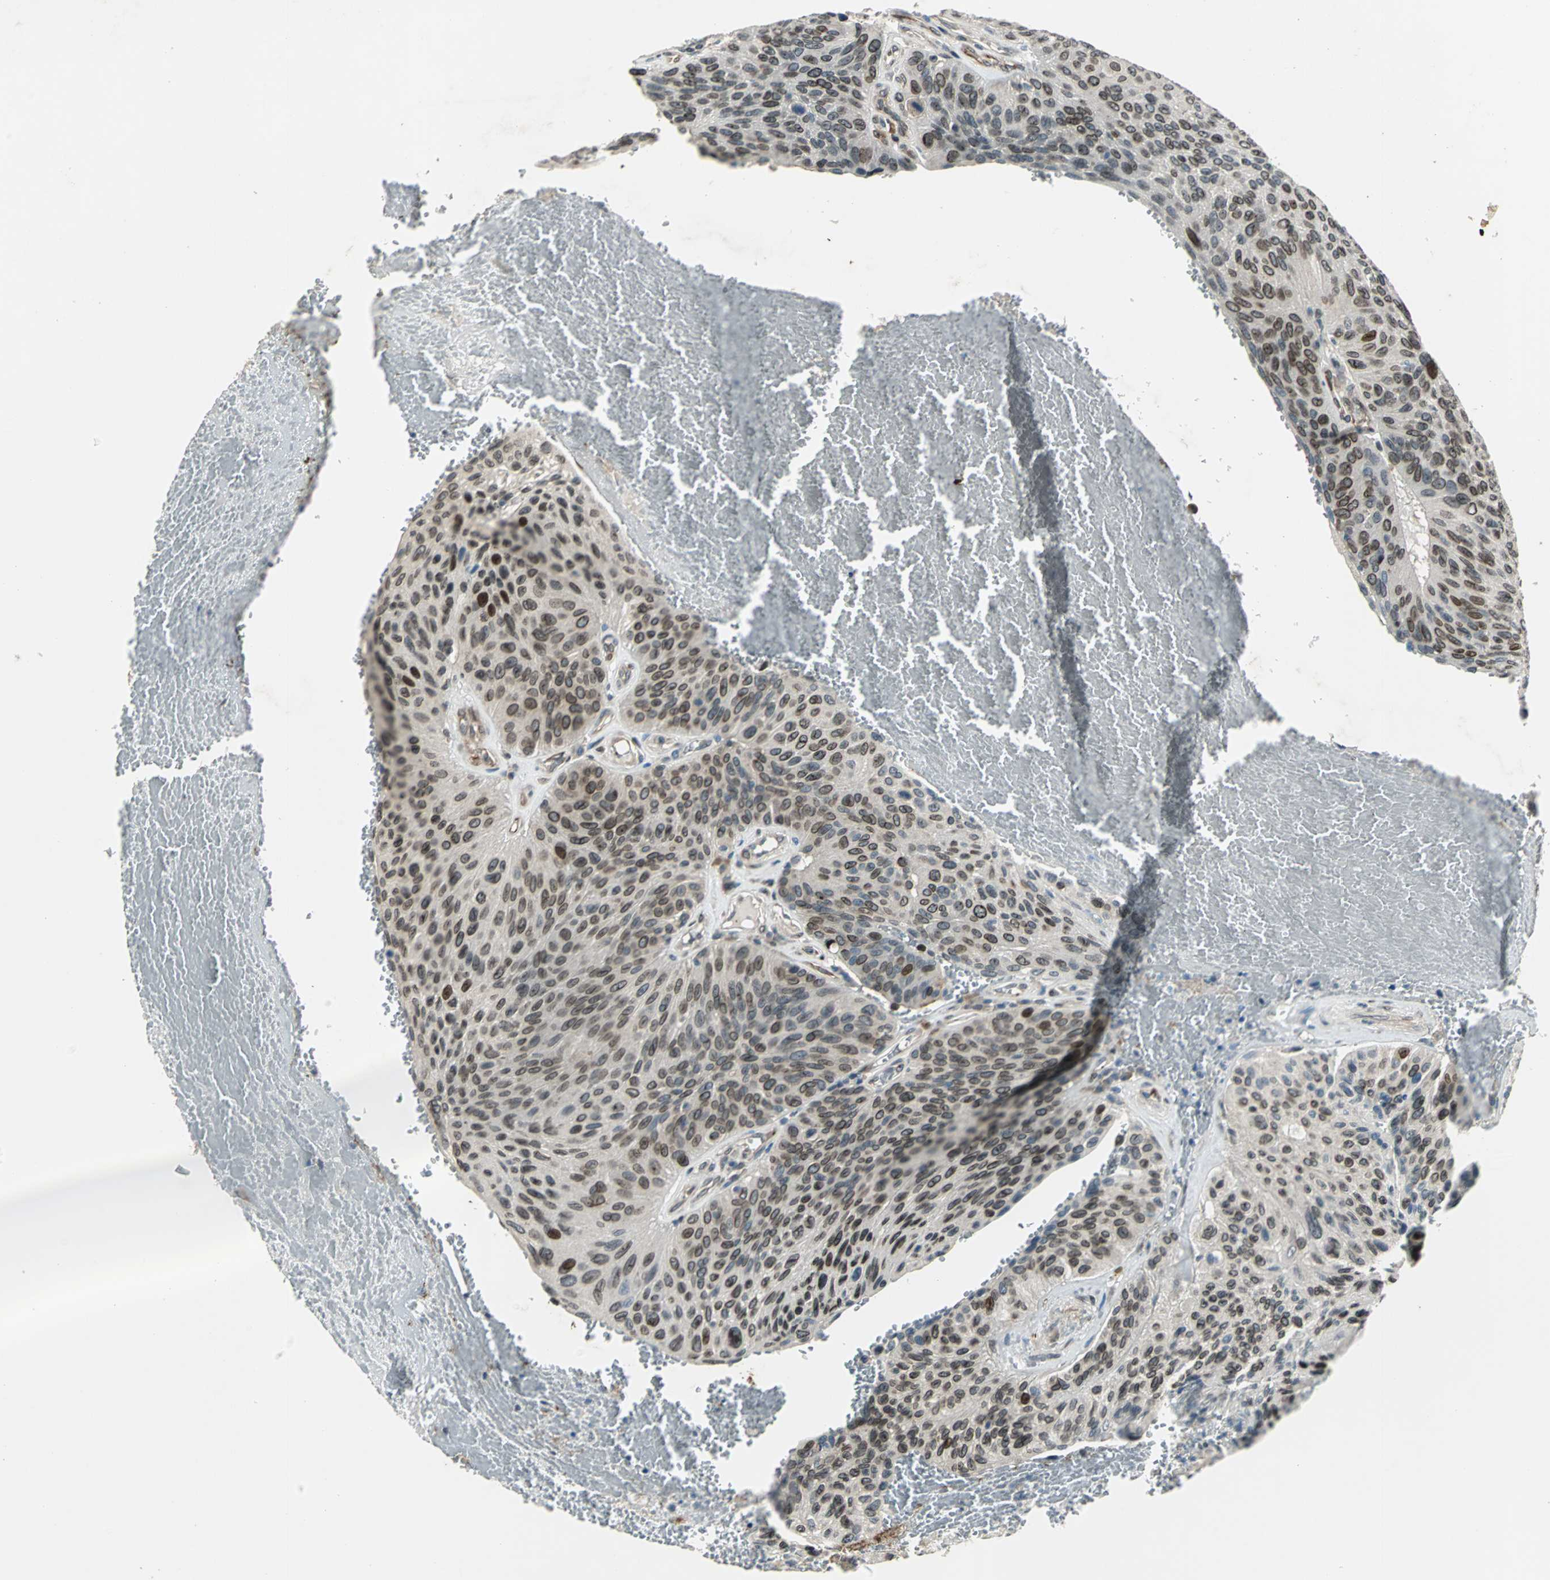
{"staining": {"intensity": "moderate", "quantity": "25%-75%", "location": "cytoplasmic/membranous,nuclear"}, "tissue": "urothelial cancer", "cell_type": "Tumor cells", "image_type": "cancer", "snomed": [{"axis": "morphology", "description": "Urothelial carcinoma, High grade"}, {"axis": "topography", "description": "Urinary bladder"}], "caption": "Approximately 25%-75% of tumor cells in human high-grade urothelial carcinoma show moderate cytoplasmic/membranous and nuclear protein staining as visualized by brown immunohistochemical staining.", "gene": "BRIP1", "patient": {"sex": "male", "age": 66}}